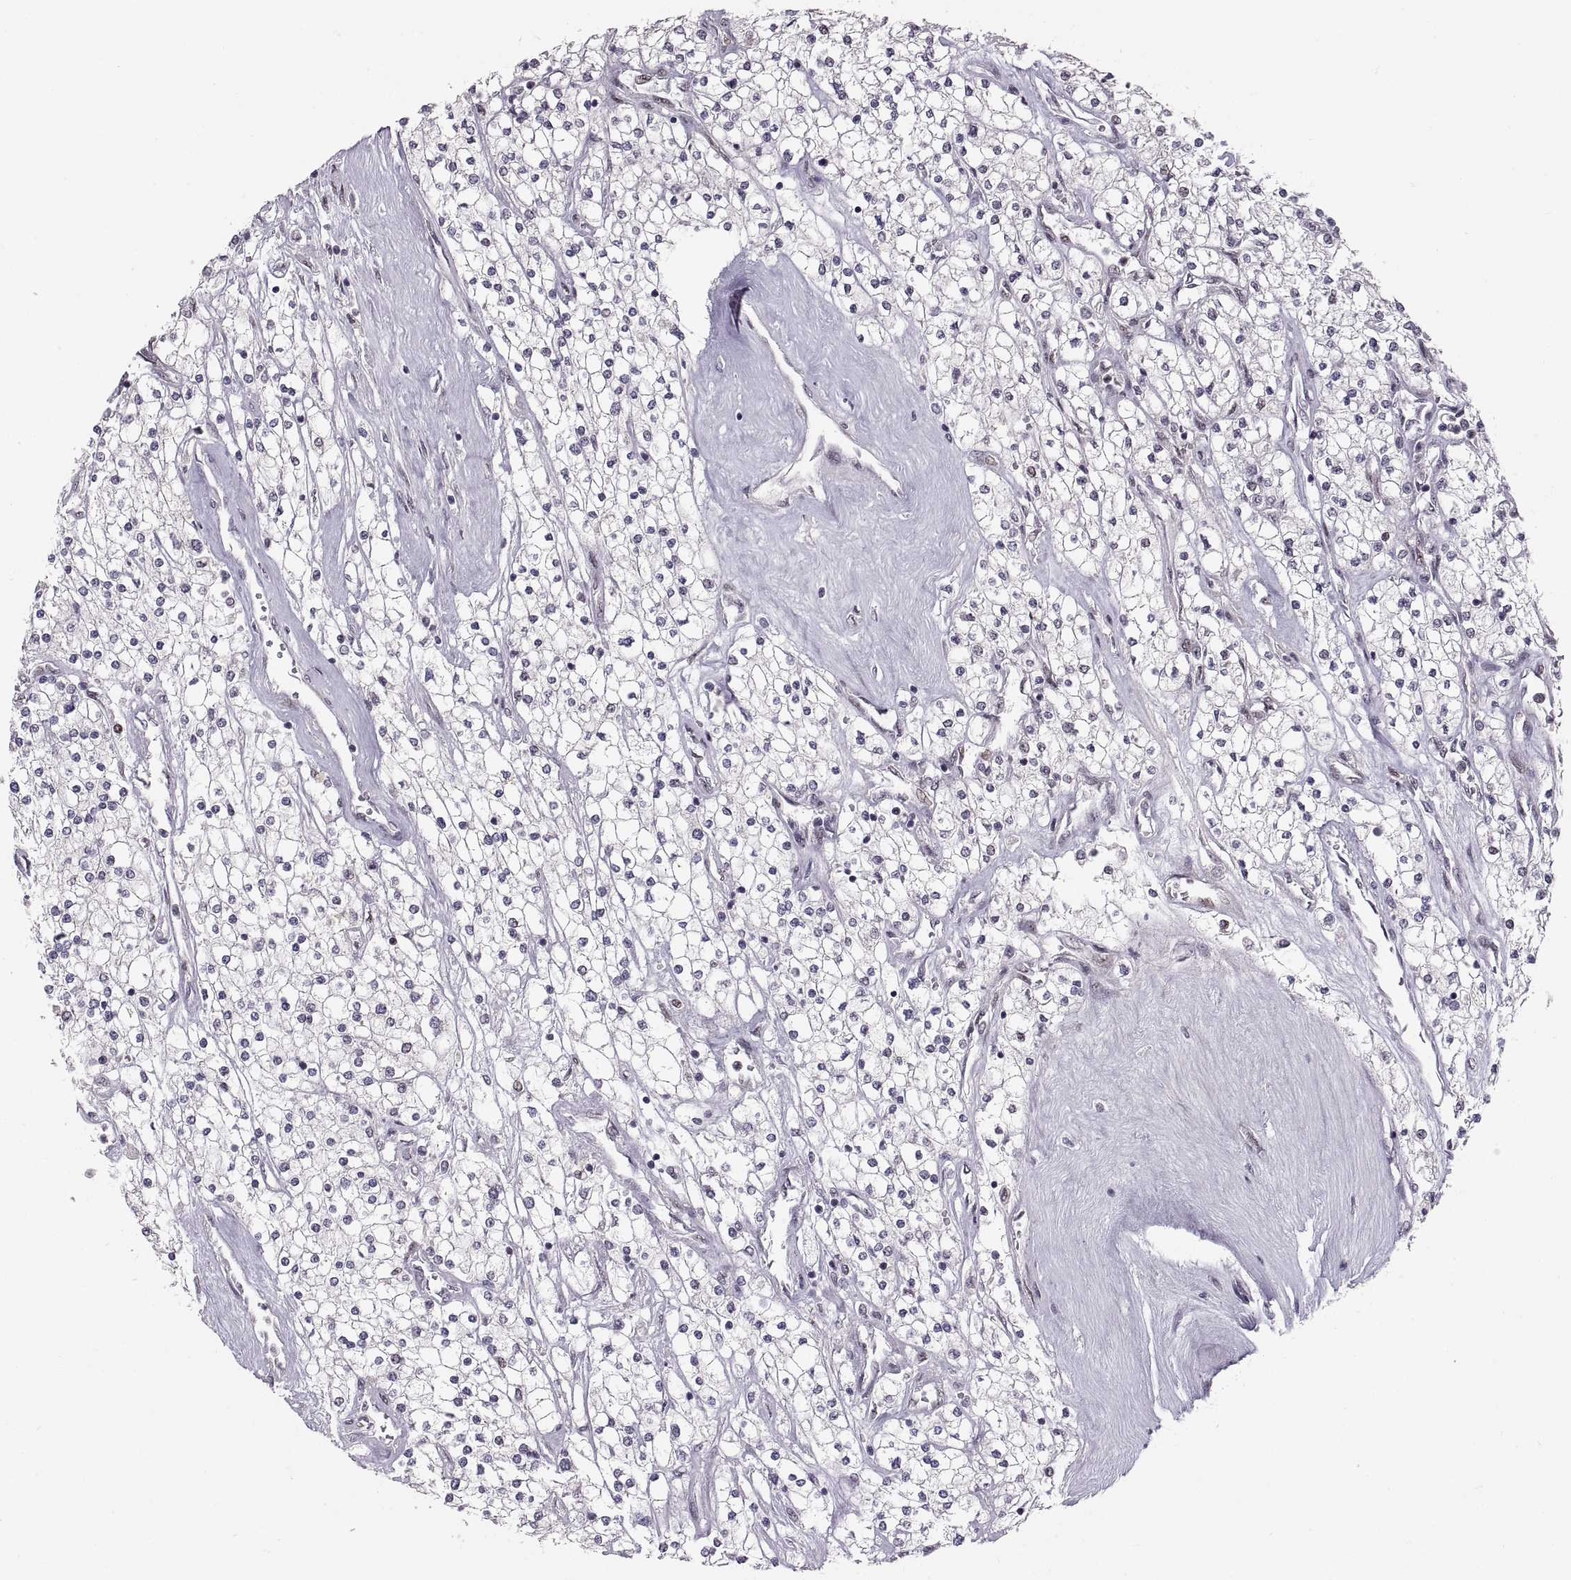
{"staining": {"intensity": "negative", "quantity": "none", "location": "none"}, "tissue": "renal cancer", "cell_type": "Tumor cells", "image_type": "cancer", "snomed": [{"axis": "morphology", "description": "Adenocarcinoma, NOS"}, {"axis": "topography", "description": "Kidney"}], "caption": "Immunohistochemistry histopathology image of renal adenocarcinoma stained for a protein (brown), which reveals no expression in tumor cells. The staining was performed using DAB (3,3'-diaminobenzidine) to visualize the protein expression in brown, while the nuclei were stained in blue with hematoxylin (Magnification: 20x).", "gene": "SNAI1", "patient": {"sex": "male", "age": 80}}